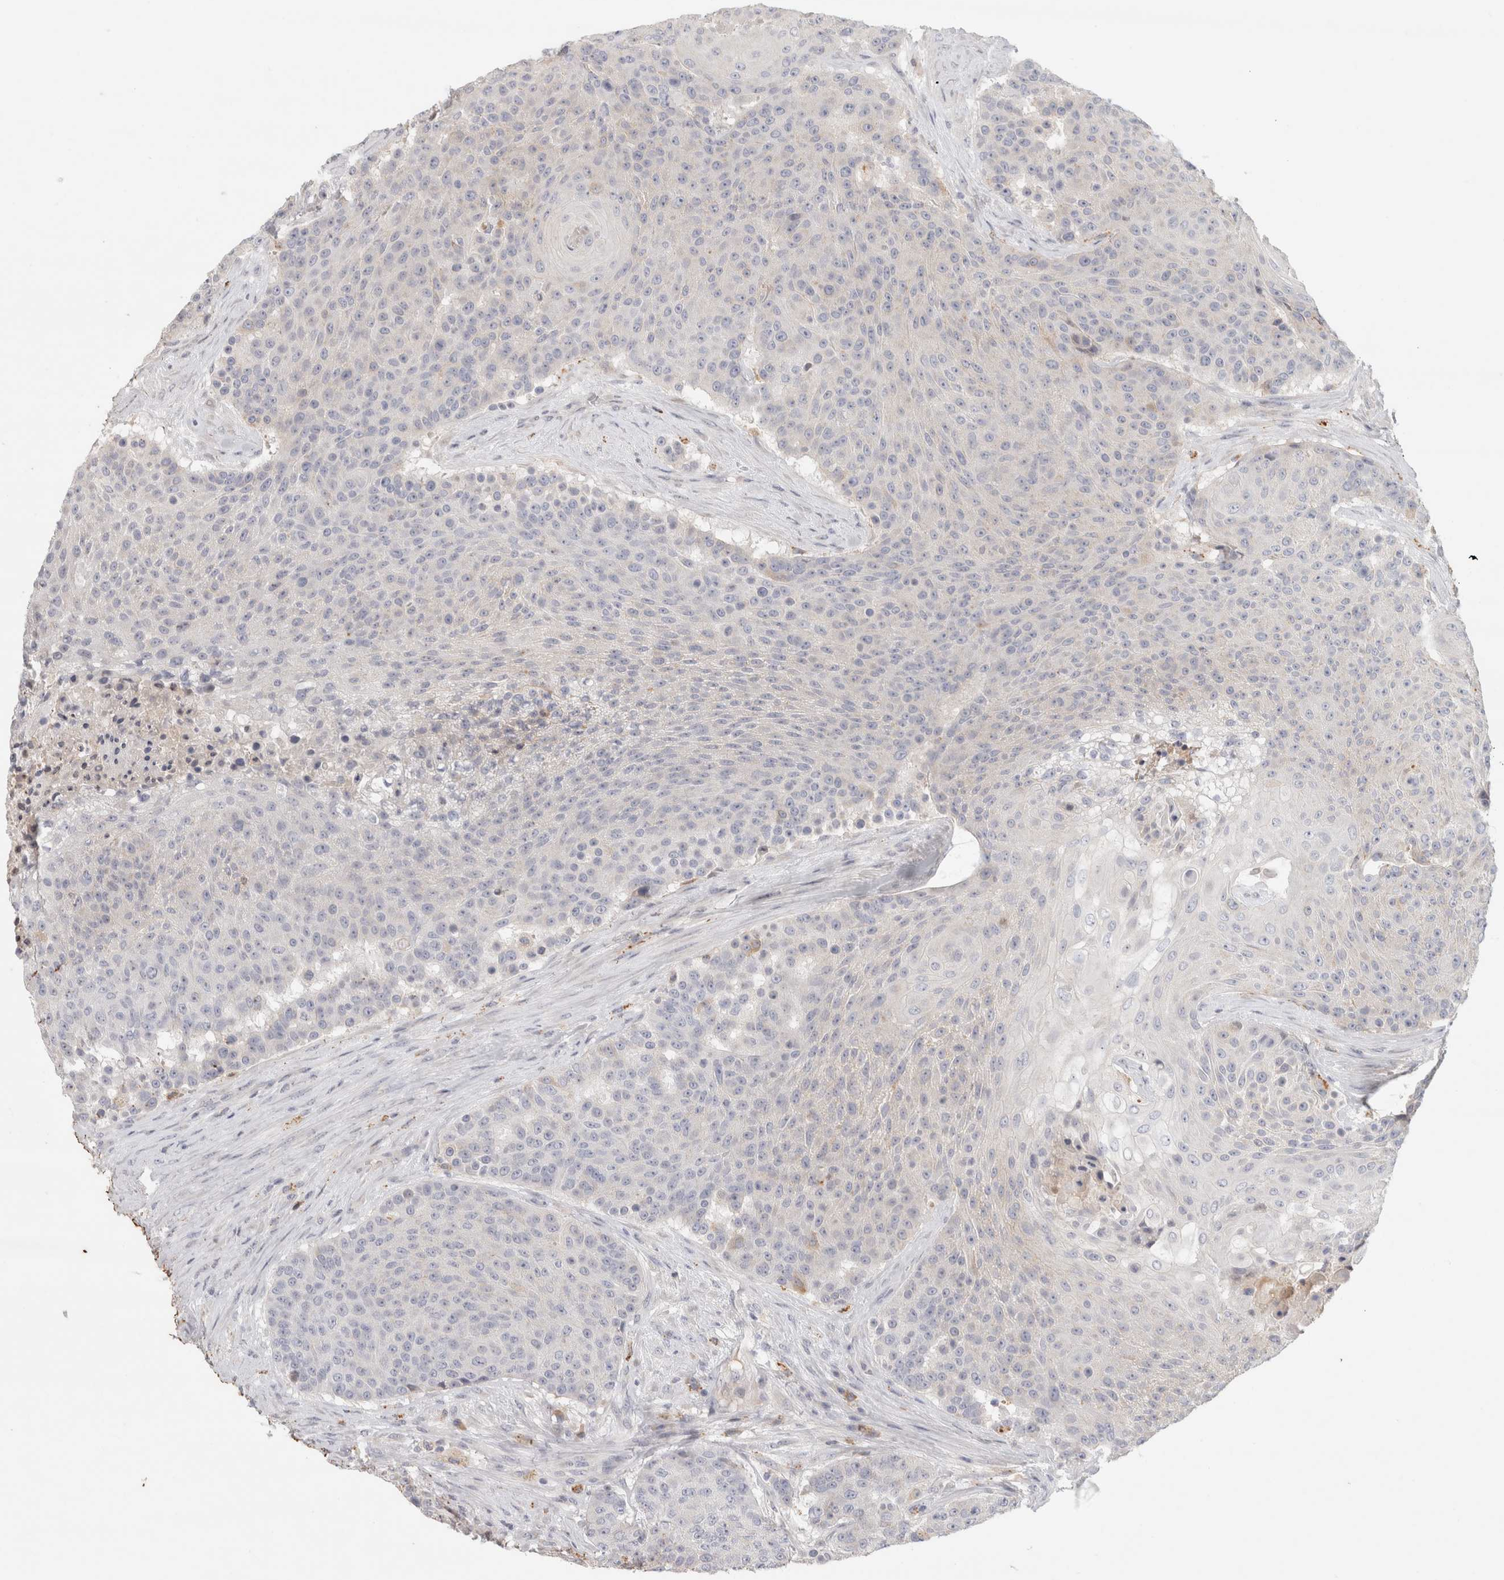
{"staining": {"intensity": "negative", "quantity": "none", "location": "none"}, "tissue": "urothelial cancer", "cell_type": "Tumor cells", "image_type": "cancer", "snomed": [{"axis": "morphology", "description": "Urothelial carcinoma, High grade"}, {"axis": "topography", "description": "Urinary bladder"}], "caption": "DAB (3,3'-diaminobenzidine) immunohistochemical staining of urothelial cancer demonstrates no significant positivity in tumor cells. (DAB immunohistochemistry visualized using brightfield microscopy, high magnification).", "gene": "STK31", "patient": {"sex": "female", "age": 63}}